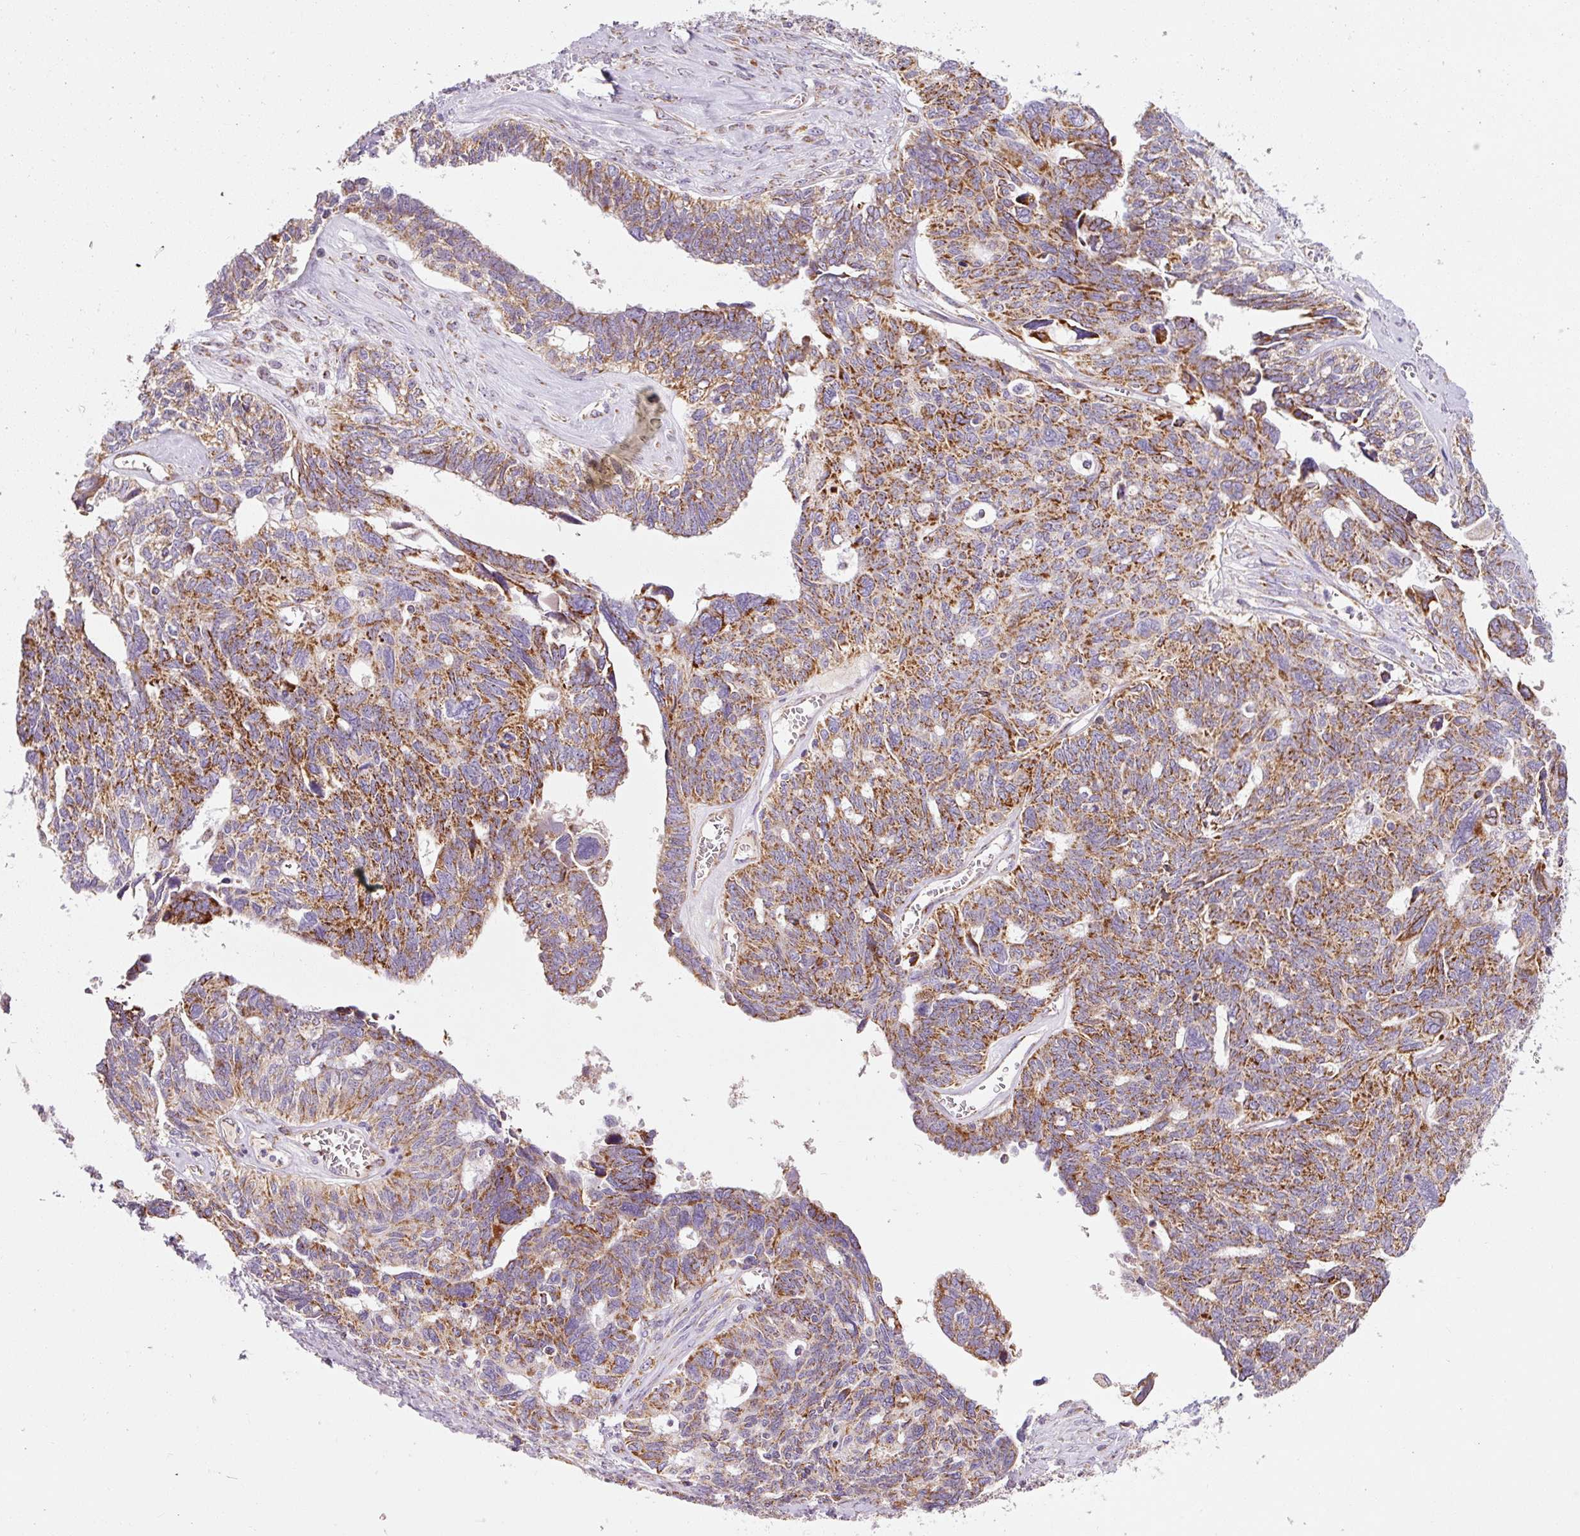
{"staining": {"intensity": "strong", "quantity": ">75%", "location": "cytoplasmic/membranous"}, "tissue": "ovarian cancer", "cell_type": "Tumor cells", "image_type": "cancer", "snomed": [{"axis": "morphology", "description": "Cystadenocarcinoma, serous, NOS"}, {"axis": "topography", "description": "Ovary"}], "caption": "Human ovarian cancer (serous cystadenocarcinoma) stained with a brown dye demonstrates strong cytoplasmic/membranous positive staining in about >75% of tumor cells.", "gene": "NDUFB4", "patient": {"sex": "female", "age": 79}}